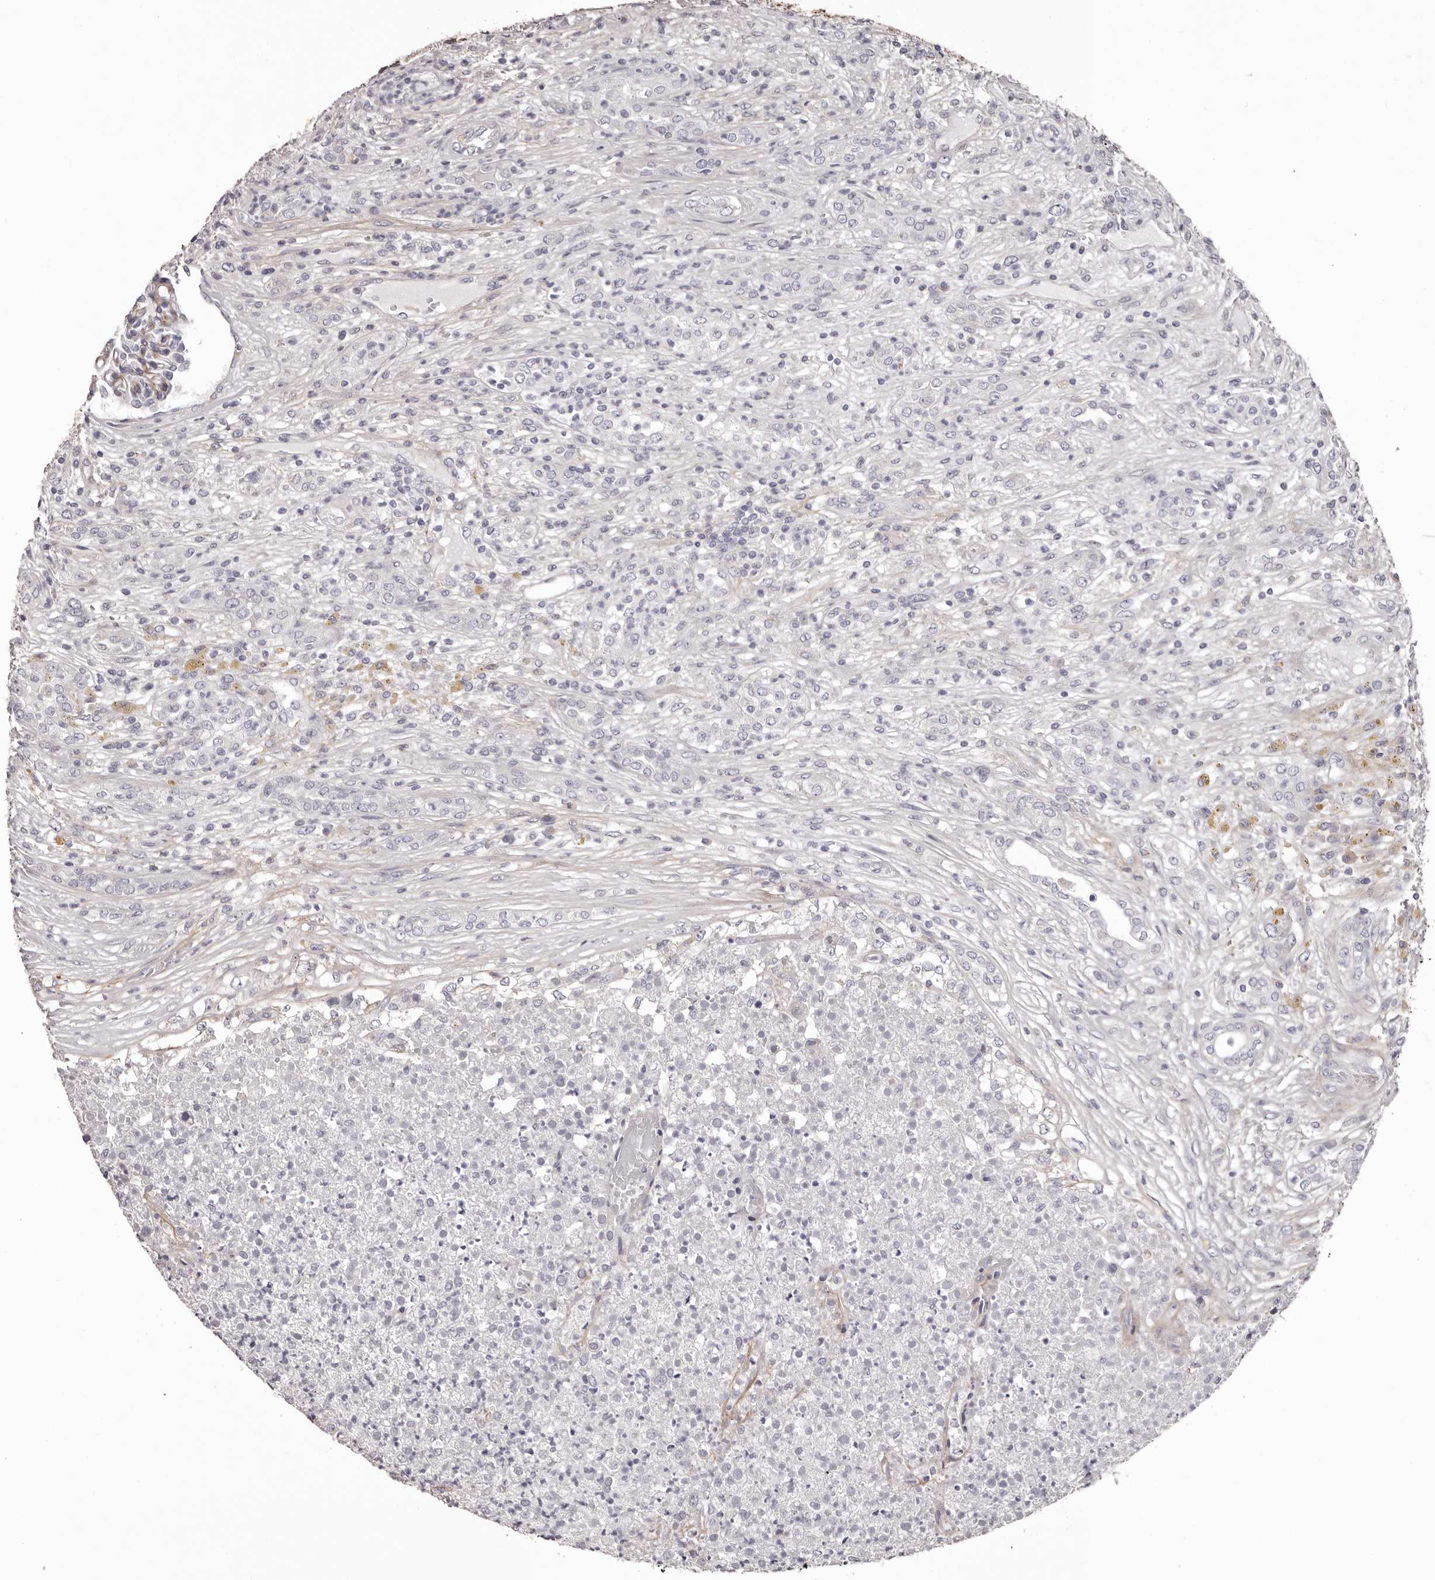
{"staining": {"intensity": "negative", "quantity": "none", "location": "none"}, "tissue": "renal cancer", "cell_type": "Tumor cells", "image_type": "cancer", "snomed": [{"axis": "morphology", "description": "Adenocarcinoma, NOS"}, {"axis": "topography", "description": "Kidney"}], "caption": "The histopathology image reveals no significant expression in tumor cells of renal cancer (adenocarcinoma).", "gene": "COL6A1", "patient": {"sex": "female", "age": 54}}